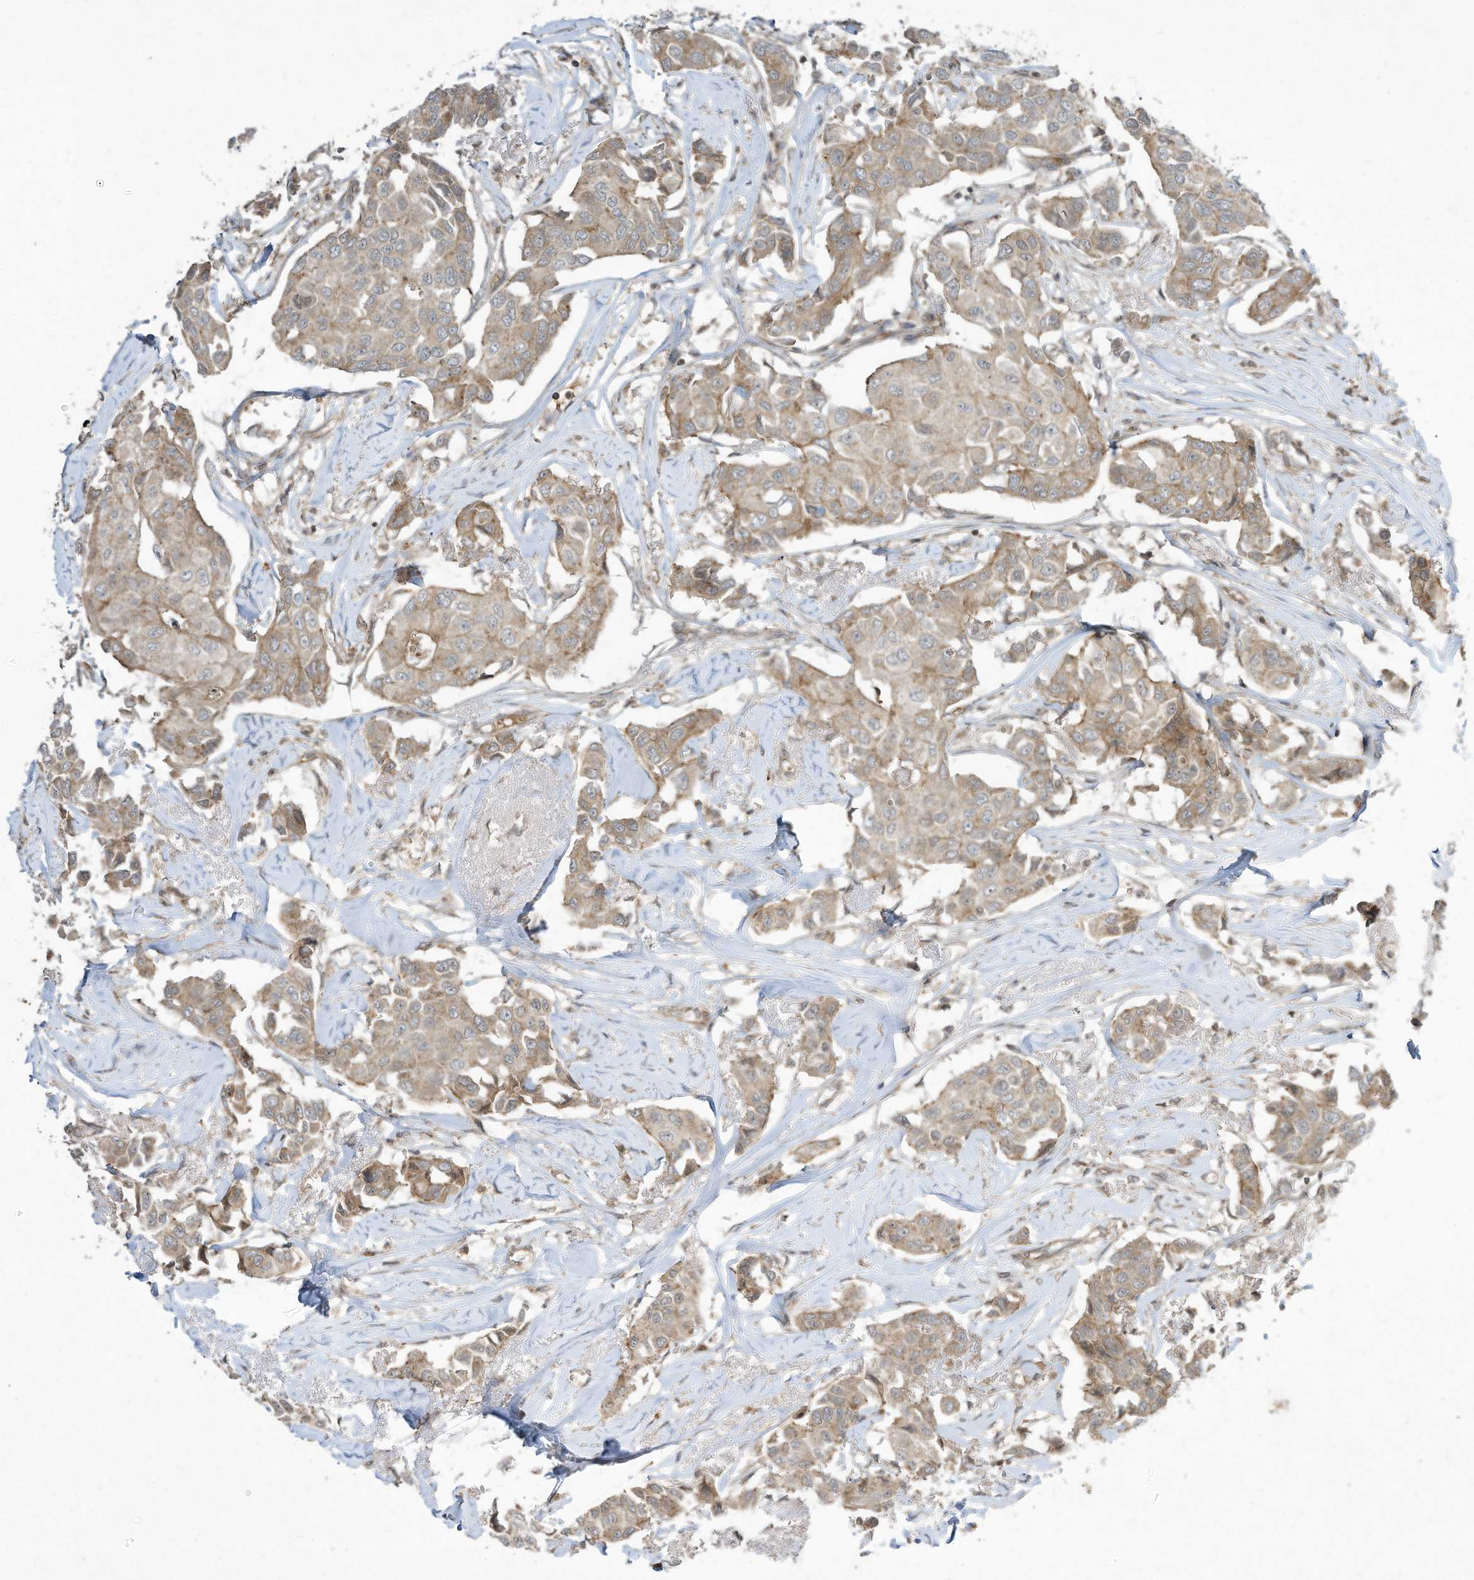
{"staining": {"intensity": "weak", "quantity": ">75%", "location": "cytoplasmic/membranous"}, "tissue": "breast cancer", "cell_type": "Tumor cells", "image_type": "cancer", "snomed": [{"axis": "morphology", "description": "Duct carcinoma"}, {"axis": "topography", "description": "Breast"}], "caption": "Infiltrating ductal carcinoma (breast) tissue demonstrates weak cytoplasmic/membranous staining in approximately >75% of tumor cells, visualized by immunohistochemistry.", "gene": "MATN2", "patient": {"sex": "female", "age": 80}}